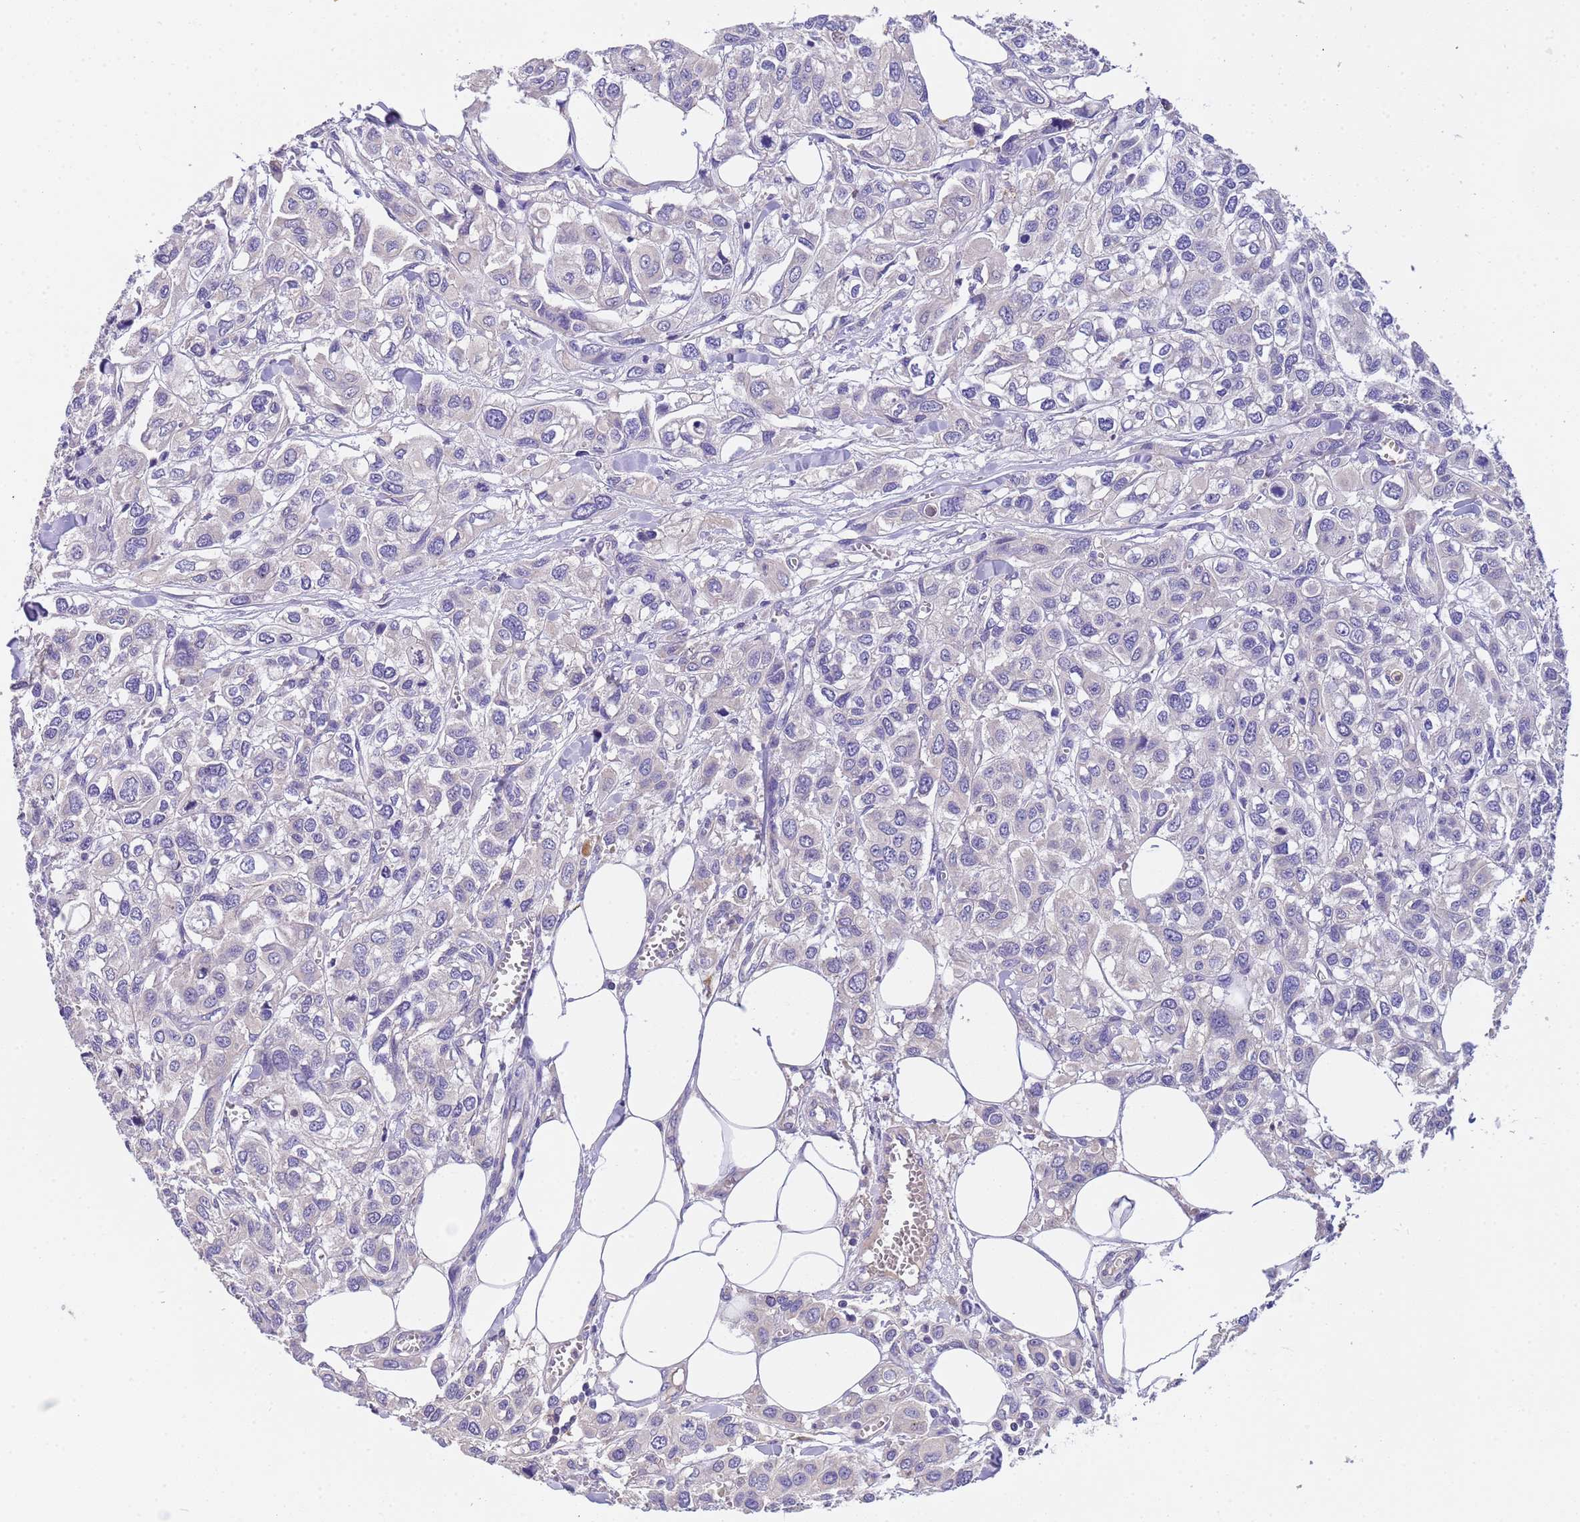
{"staining": {"intensity": "negative", "quantity": "none", "location": "none"}, "tissue": "urothelial cancer", "cell_type": "Tumor cells", "image_type": "cancer", "snomed": [{"axis": "morphology", "description": "Urothelial carcinoma, High grade"}, {"axis": "topography", "description": "Urinary bladder"}], "caption": "A high-resolution micrograph shows IHC staining of urothelial carcinoma (high-grade), which demonstrates no significant expression in tumor cells.", "gene": "SLC24A3", "patient": {"sex": "male", "age": 67}}